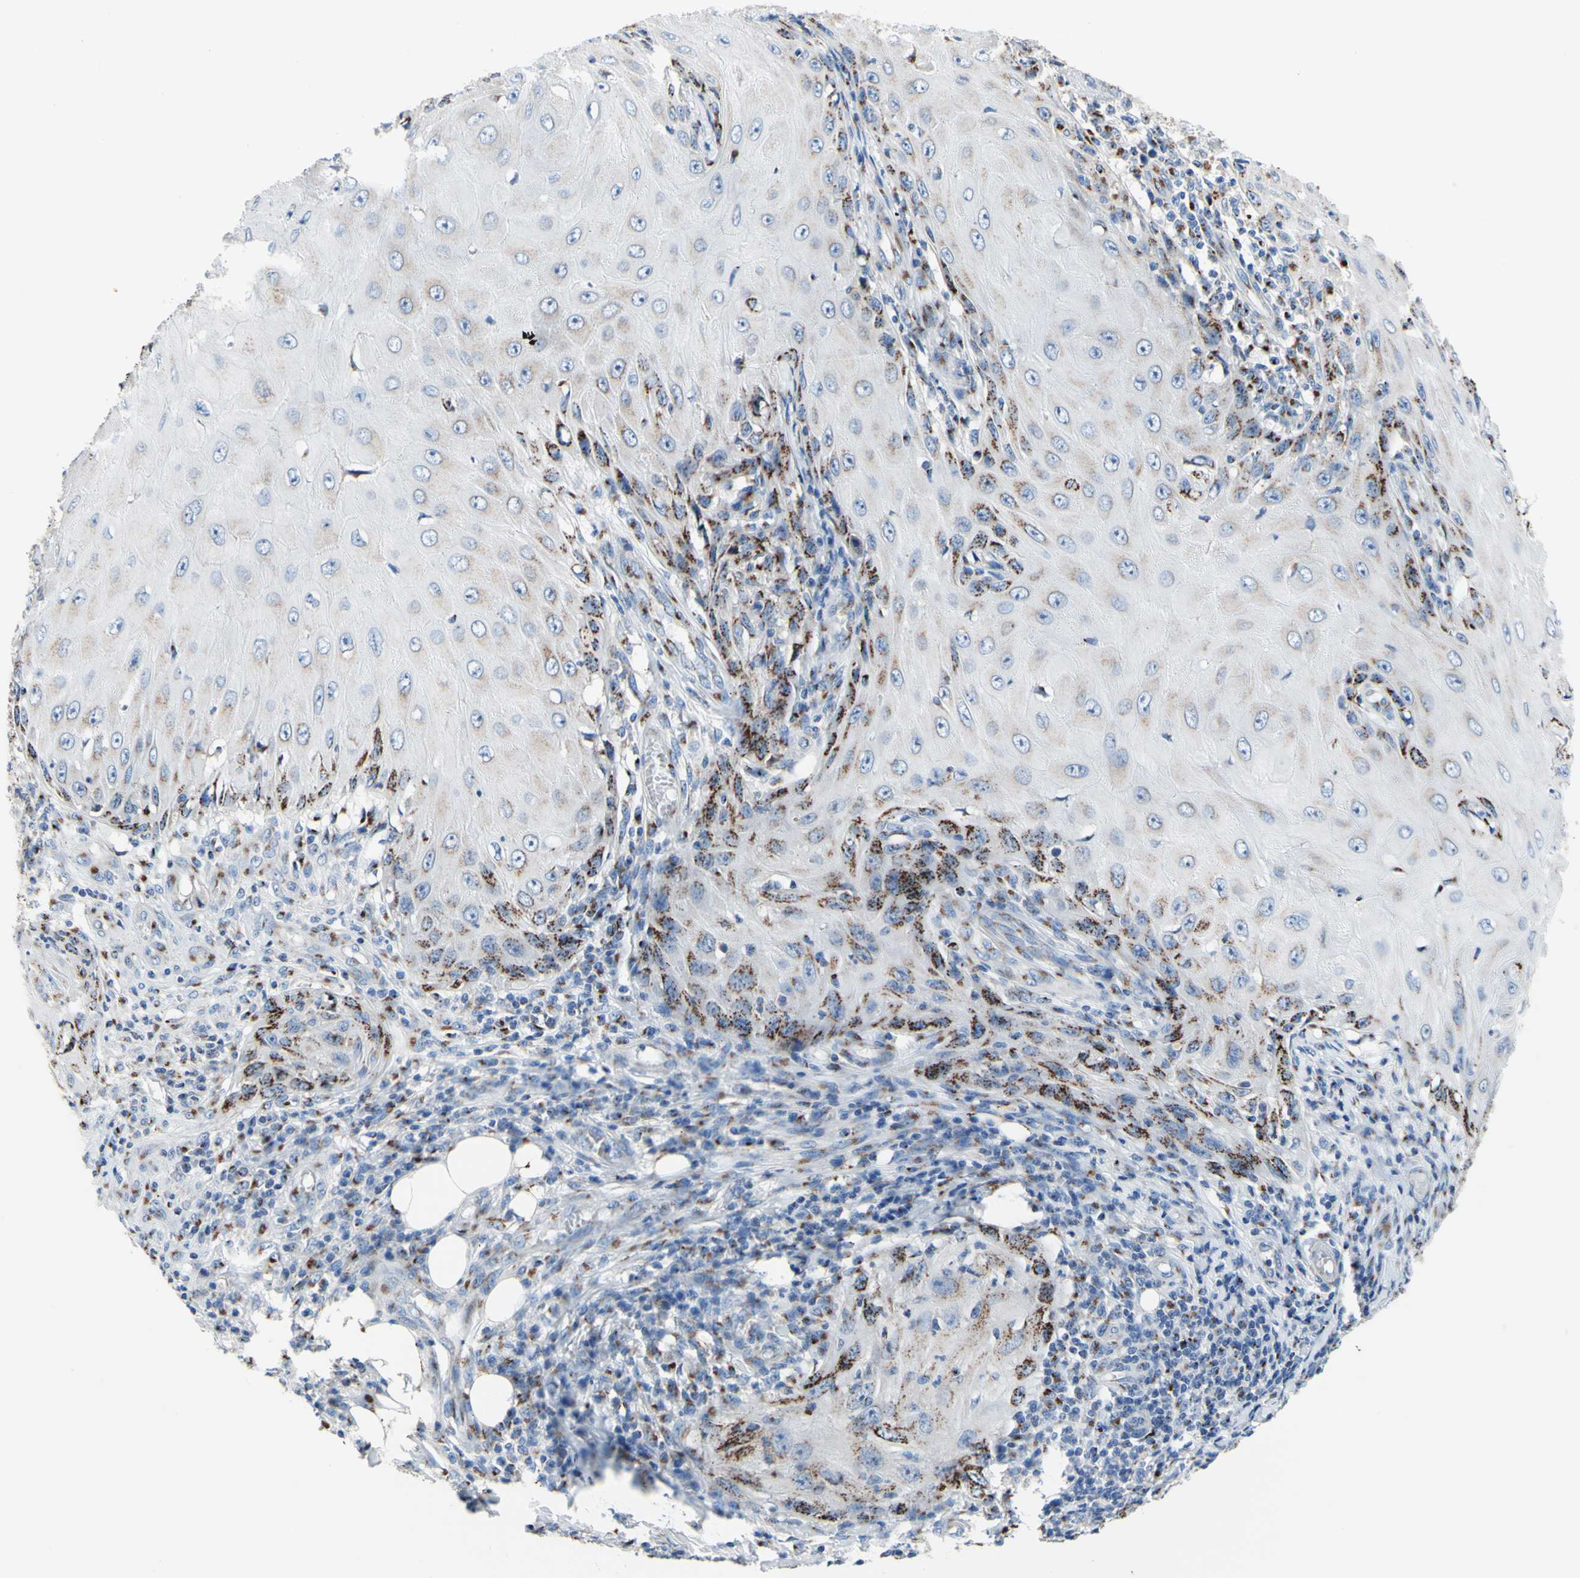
{"staining": {"intensity": "moderate", "quantity": "<25%", "location": "cytoplasmic/membranous"}, "tissue": "skin cancer", "cell_type": "Tumor cells", "image_type": "cancer", "snomed": [{"axis": "morphology", "description": "Squamous cell carcinoma, NOS"}, {"axis": "topography", "description": "Skin"}], "caption": "Skin cancer stained with DAB immunohistochemistry exhibits low levels of moderate cytoplasmic/membranous staining in about <25% of tumor cells.", "gene": "GALNT2", "patient": {"sex": "female", "age": 73}}